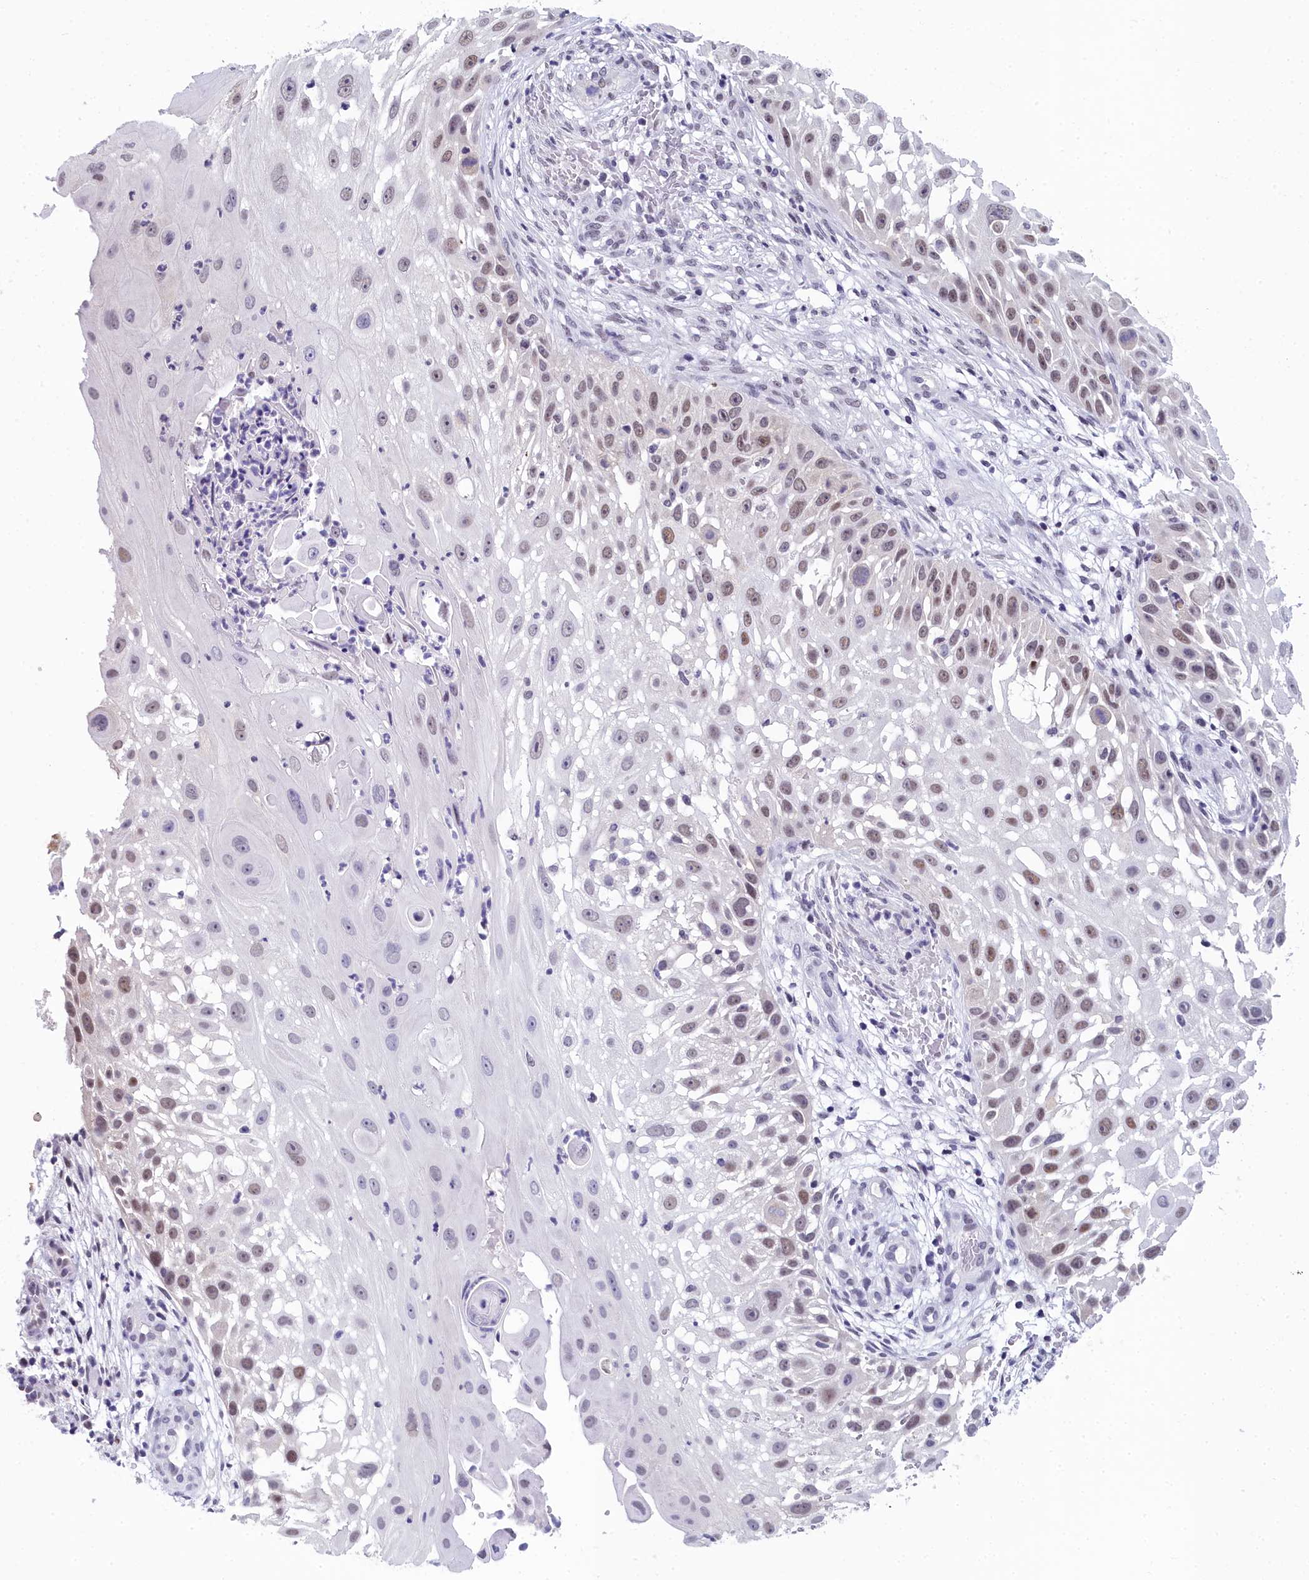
{"staining": {"intensity": "moderate", "quantity": "25%-75%", "location": "nuclear"}, "tissue": "skin cancer", "cell_type": "Tumor cells", "image_type": "cancer", "snomed": [{"axis": "morphology", "description": "Squamous cell carcinoma, NOS"}, {"axis": "topography", "description": "Skin"}], "caption": "Human skin cancer stained with a brown dye demonstrates moderate nuclear positive positivity in approximately 25%-75% of tumor cells.", "gene": "CCDC97", "patient": {"sex": "female", "age": 44}}